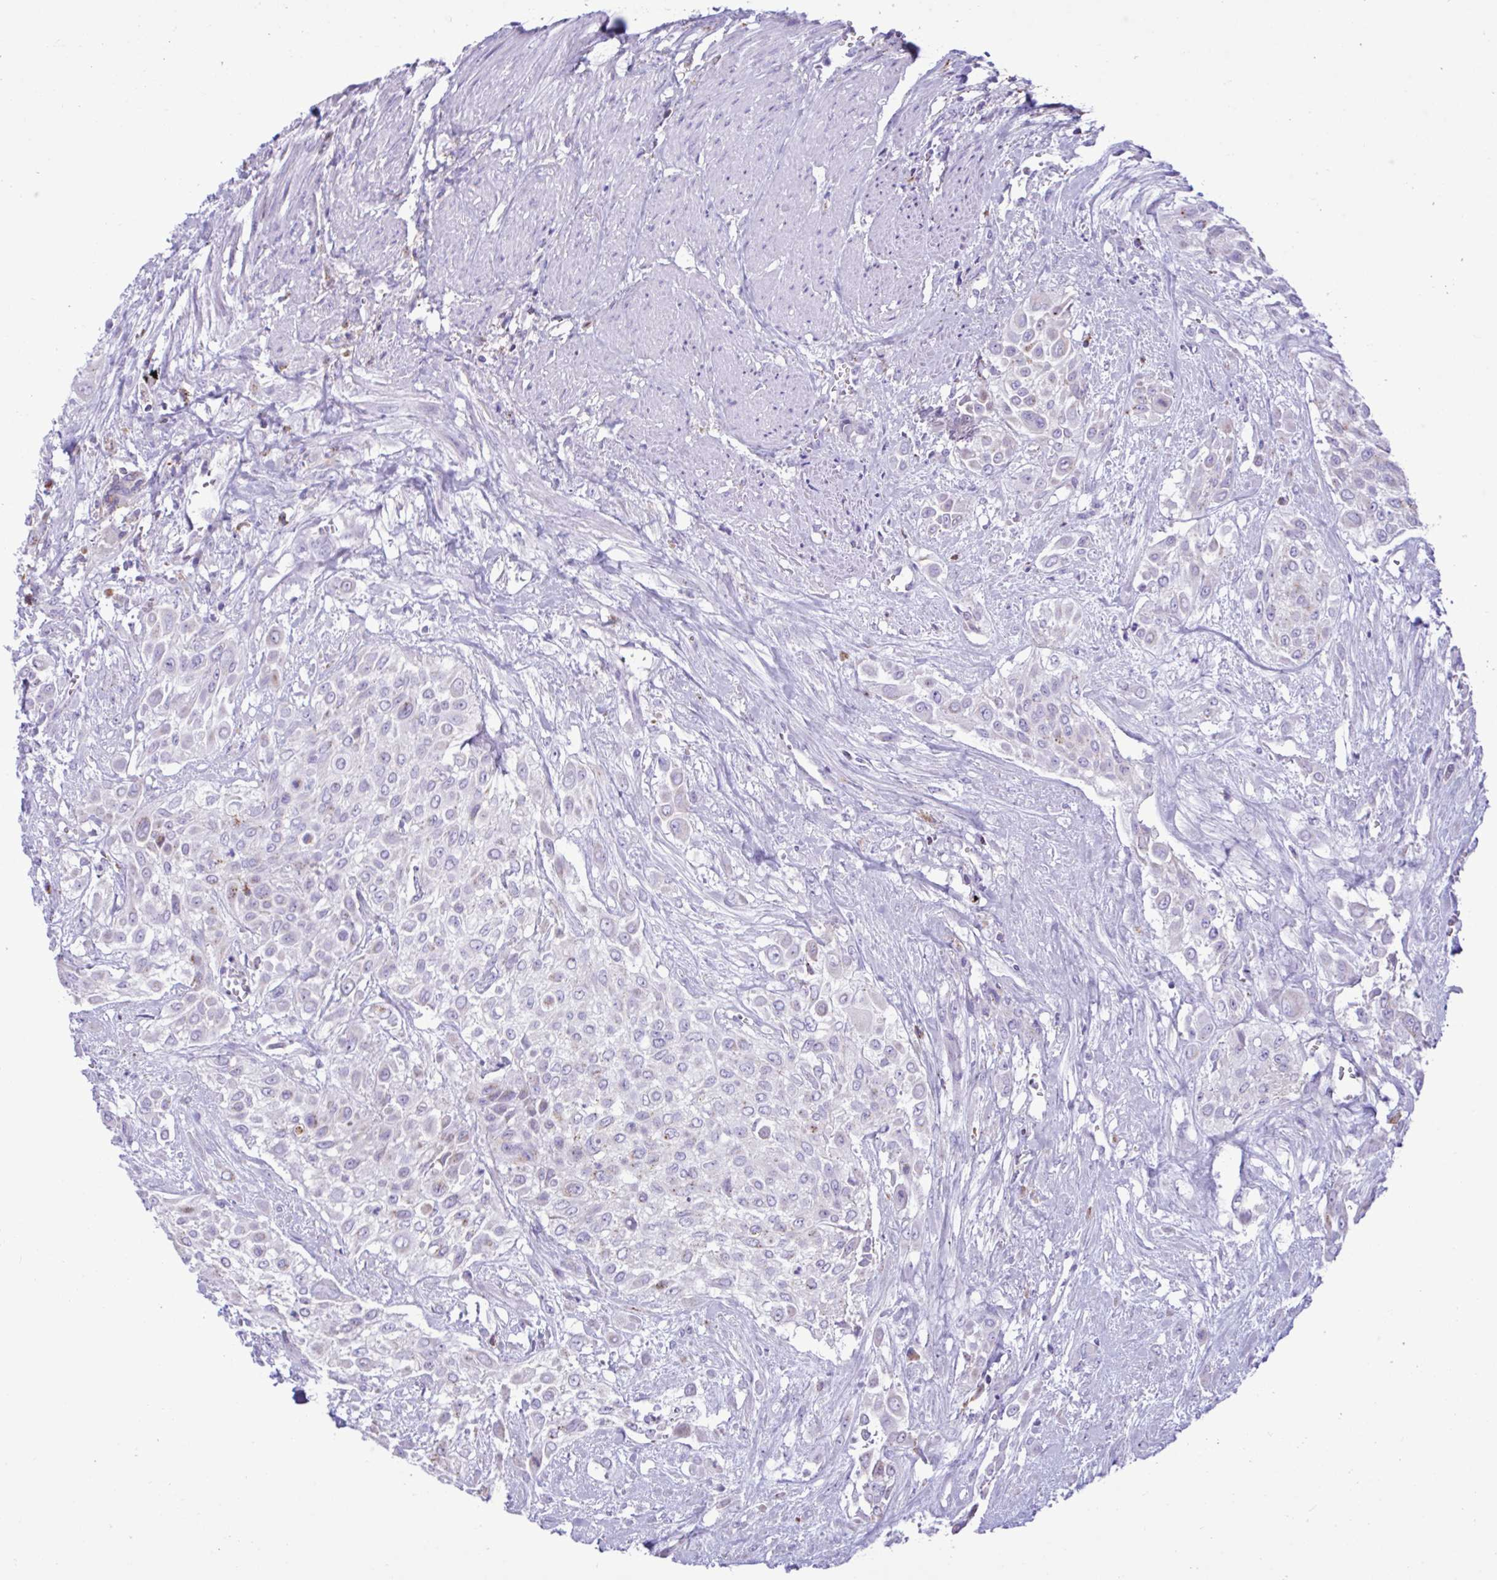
{"staining": {"intensity": "negative", "quantity": "none", "location": "none"}, "tissue": "urothelial cancer", "cell_type": "Tumor cells", "image_type": "cancer", "snomed": [{"axis": "morphology", "description": "Urothelial carcinoma, High grade"}, {"axis": "topography", "description": "Urinary bladder"}], "caption": "Tumor cells show no significant expression in urothelial cancer.", "gene": "XCL1", "patient": {"sex": "male", "age": 57}}